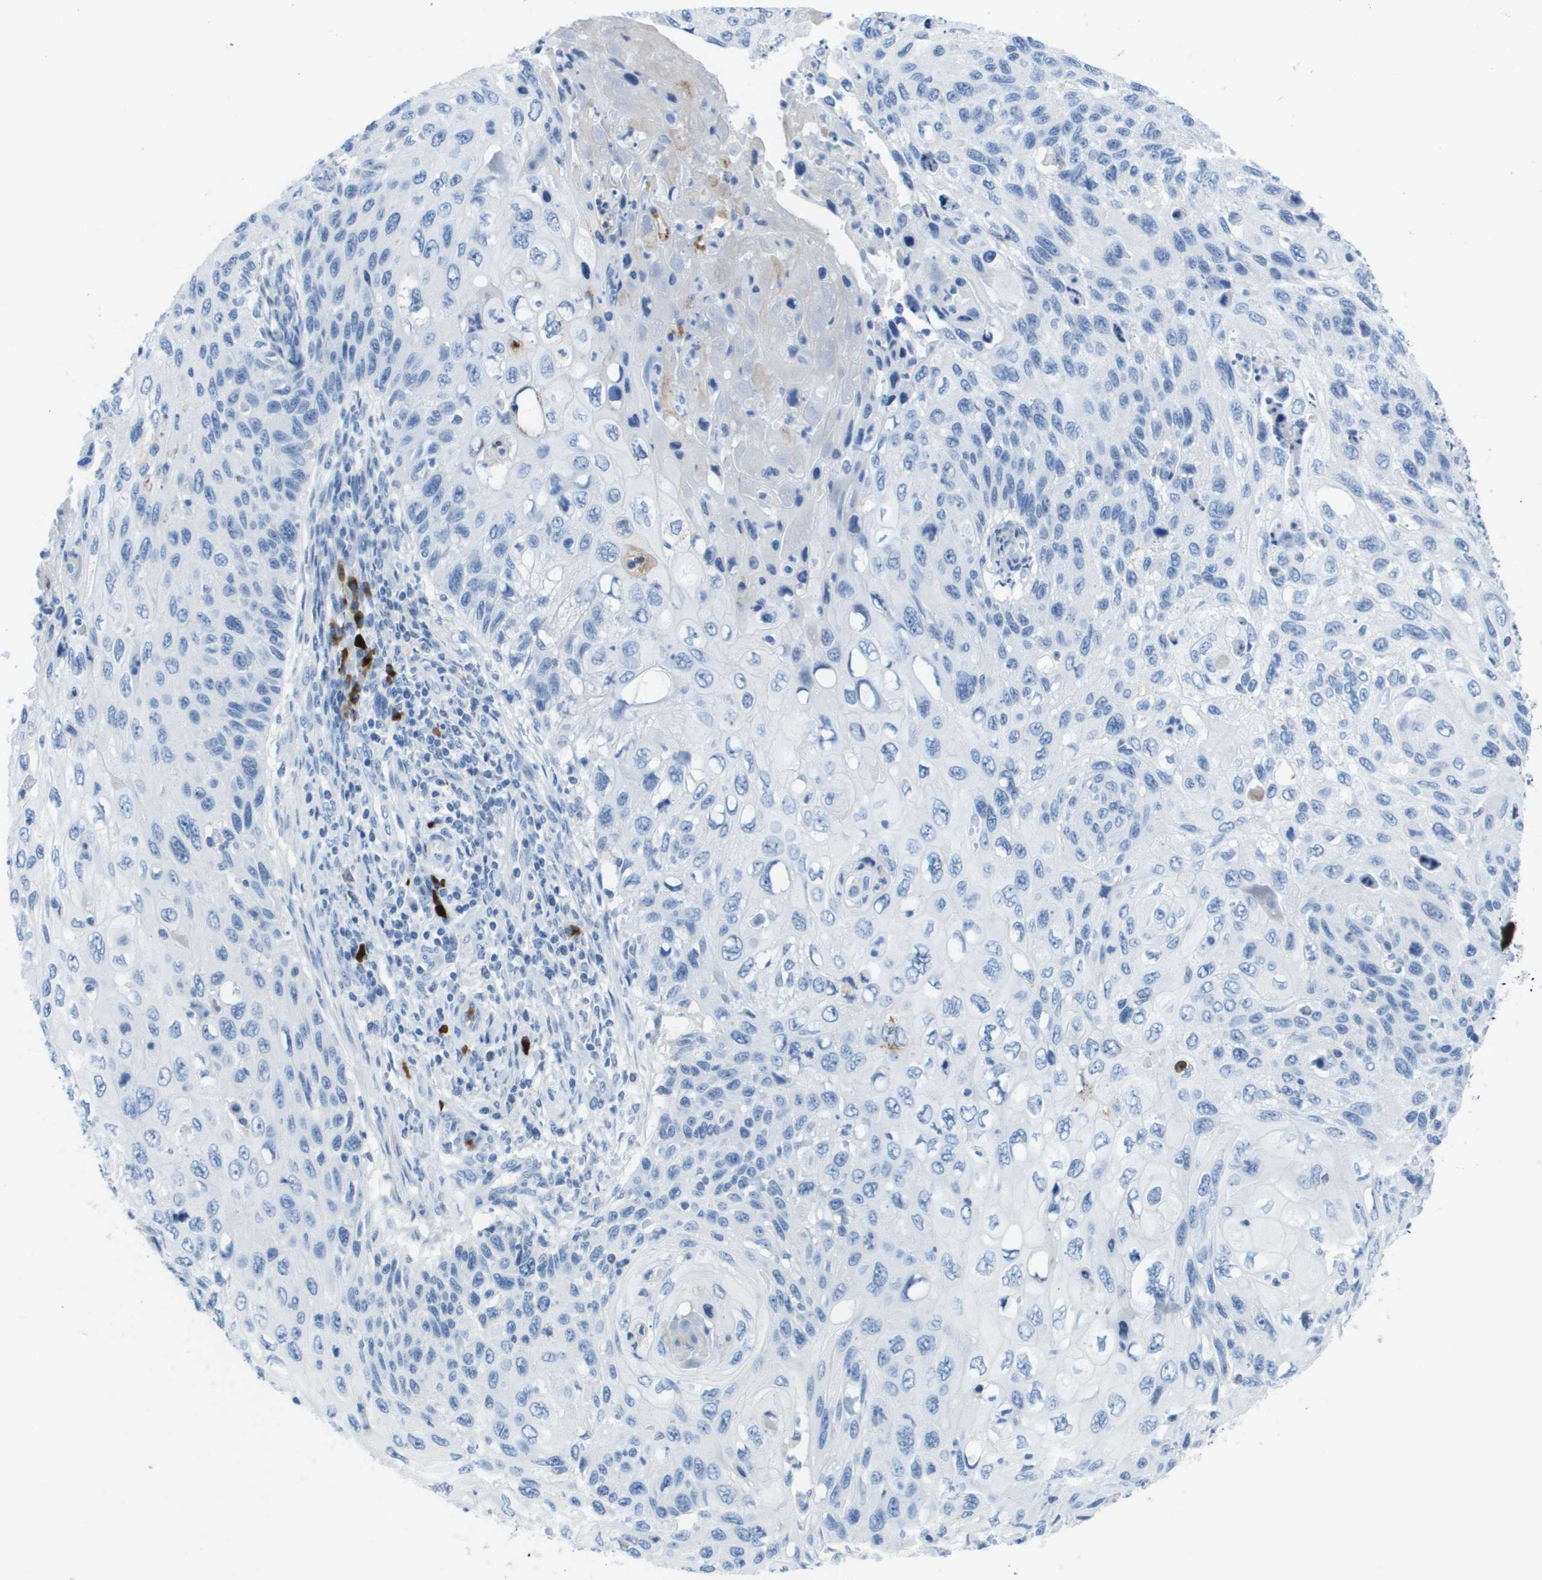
{"staining": {"intensity": "negative", "quantity": "none", "location": "none"}, "tissue": "cervical cancer", "cell_type": "Tumor cells", "image_type": "cancer", "snomed": [{"axis": "morphology", "description": "Squamous cell carcinoma, NOS"}, {"axis": "topography", "description": "Cervix"}], "caption": "The image exhibits no significant staining in tumor cells of cervical cancer (squamous cell carcinoma).", "gene": "GPR18", "patient": {"sex": "female", "age": 70}}